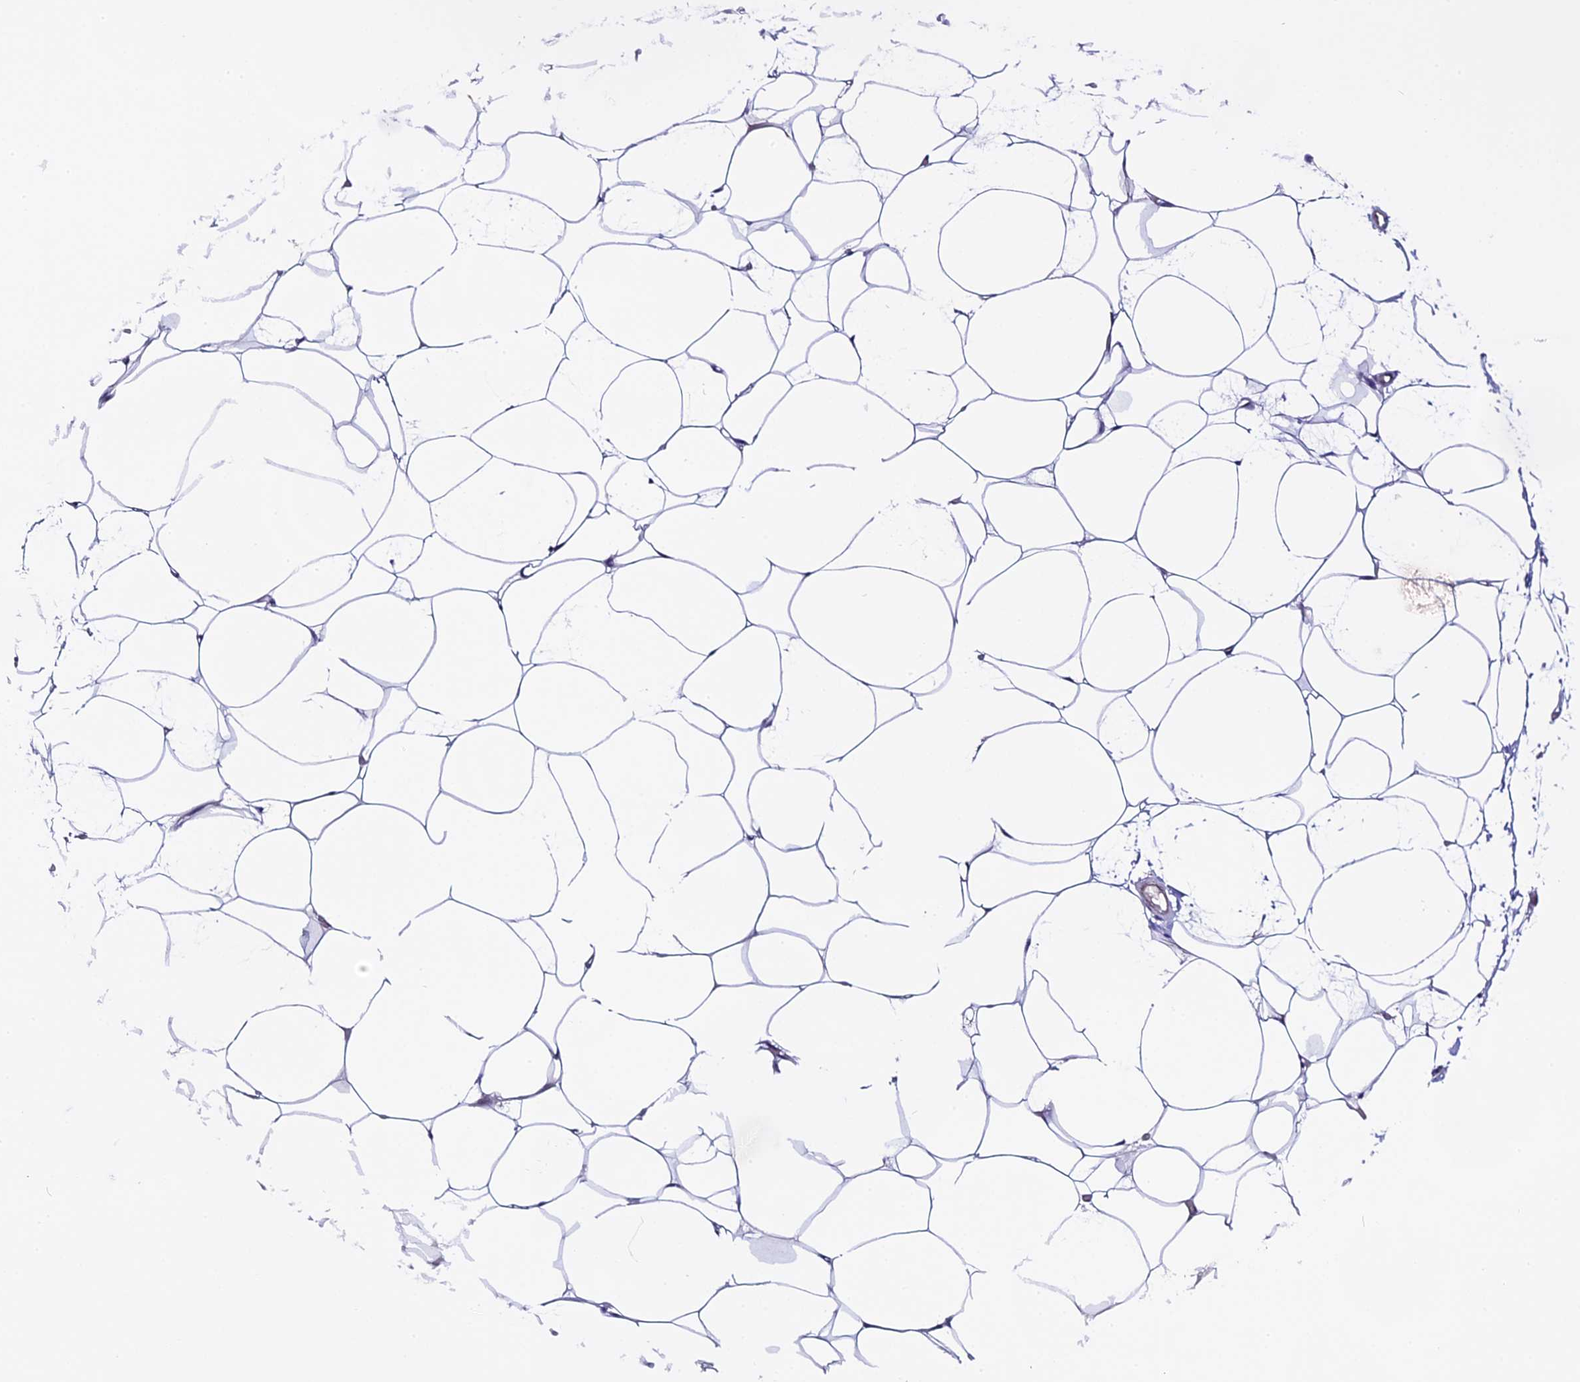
{"staining": {"intensity": "negative", "quantity": "none", "location": "none"}, "tissue": "adipose tissue", "cell_type": "Adipocytes", "image_type": "normal", "snomed": [{"axis": "morphology", "description": "Normal tissue, NOS"}, {"axis": "topography", "description": "Breast"}], "caption": "Adipocytes show no significant protein expression in benign adipose tissue.", "gene": "NOD2", "patient": {"sex": "female", "age": 23}}